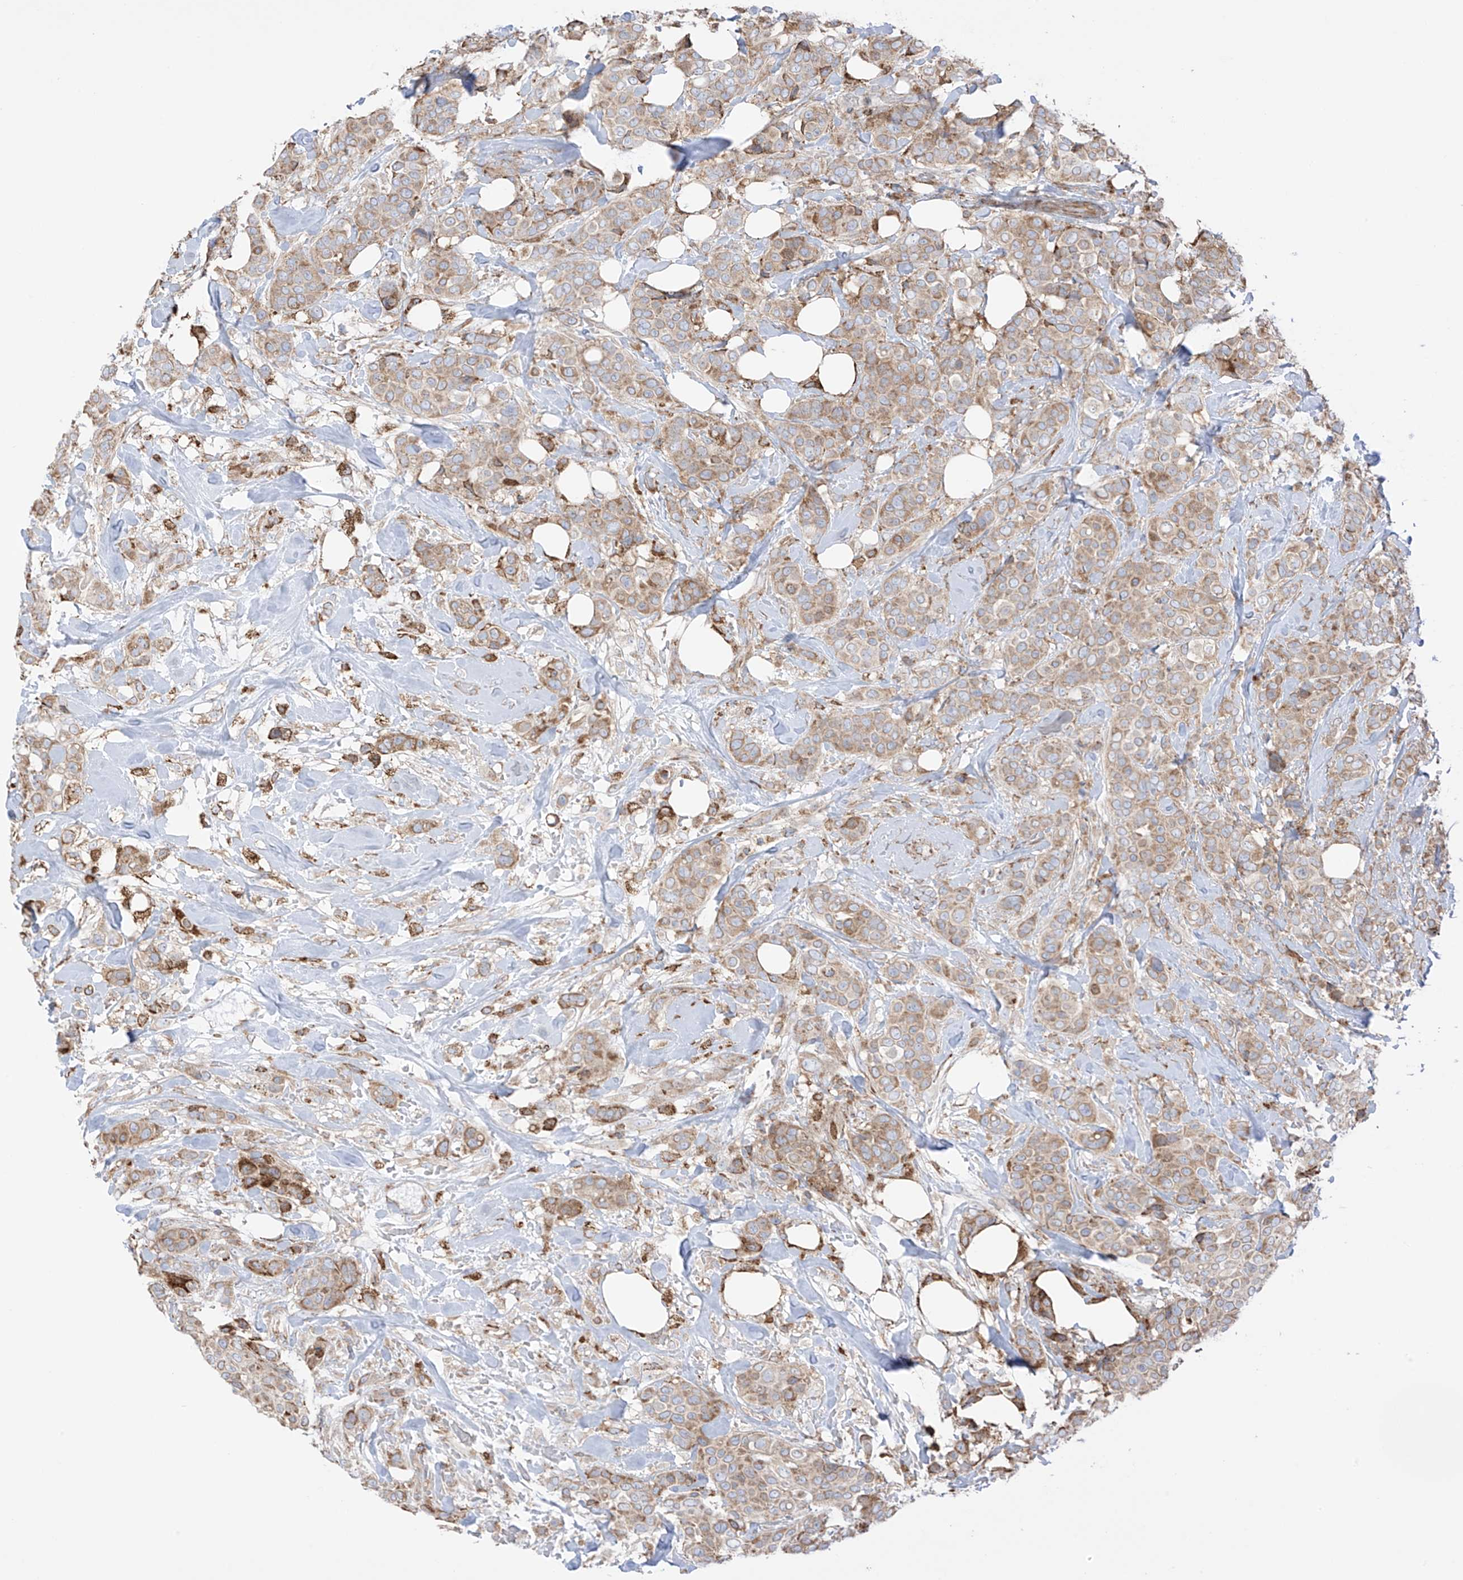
{"staining": {"intensity": "moderate", "quantity": ">75%", "location": "cytoplasmic/membranous"}, "tissue": "breast cancer", "cell_type": "Tumor cells", "image_type": "cancer", "snomed": [{"axis": "morphology", "description": "Lobular carcinoma"}, {"axis": "topography", "description": "Breast"}], "caption": "Immunohistochemistry (IHC) (DAB (3,3'-diaminobenzidine)) staining of human breast cancer displays moderate cytoplasmic/membranous protein staining in about >75% of tumor cells.", "gene": "XKR3", "patient": {"sex": "female", "age": 51}}